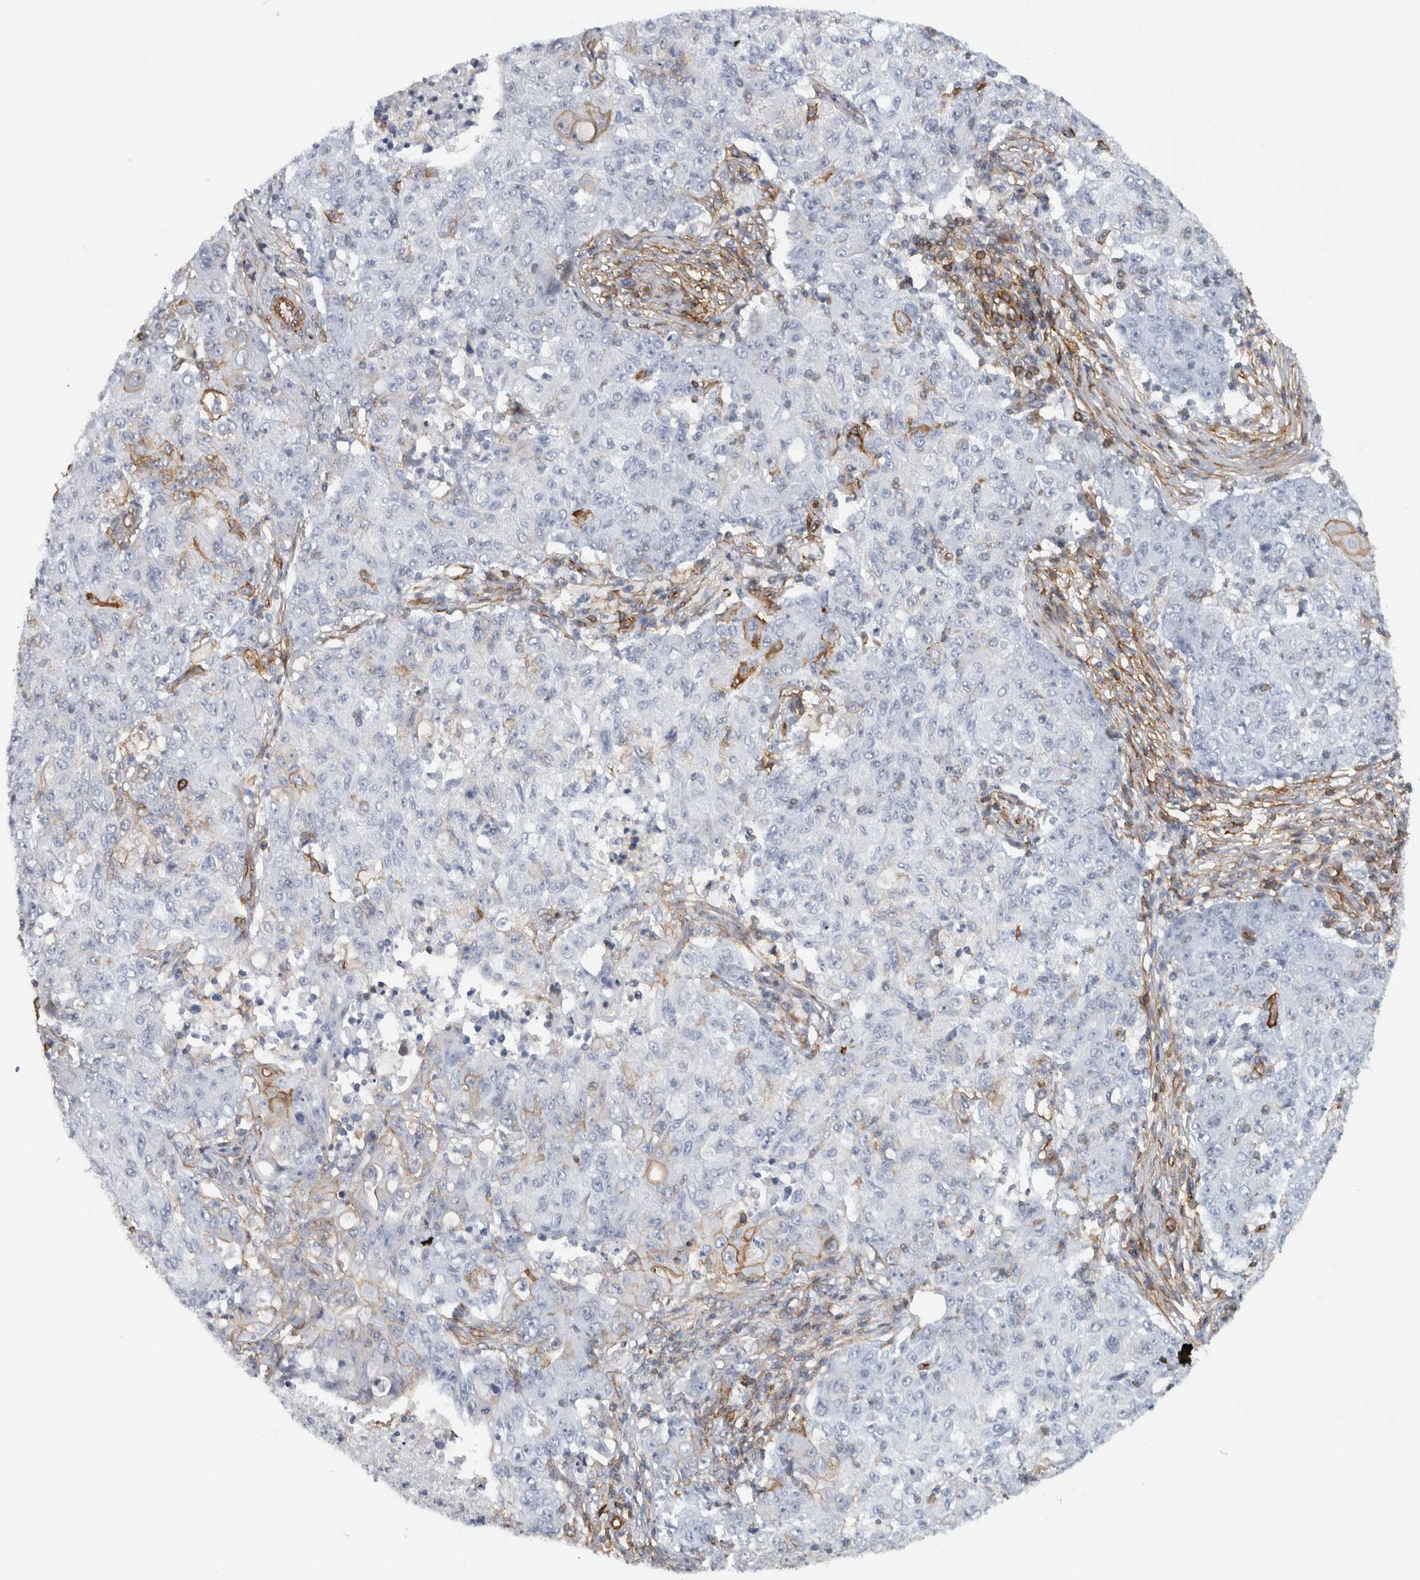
{"staining": {"intensity": "negative", "quantity": "none", "location": "none"}, "tissue": "ovarian cancer", "cell_type": "Tumor cells", "image_type": "cancer", "snomed": [{"axis": "morphology", "description": "Carcinoma, endometroid"}, {"axis": "topography", "description": "Ovary"}], "caption": "Protein analysis of ovarian cancer exhibits no significant expression in tumor cells. (DAB (3,3'-diaminobenzidine) immunohistochemistry (IHC) with hematoxylin counter stain).", "gene": "AHNAK", "patient": {"sex": "female", "age": 42}}